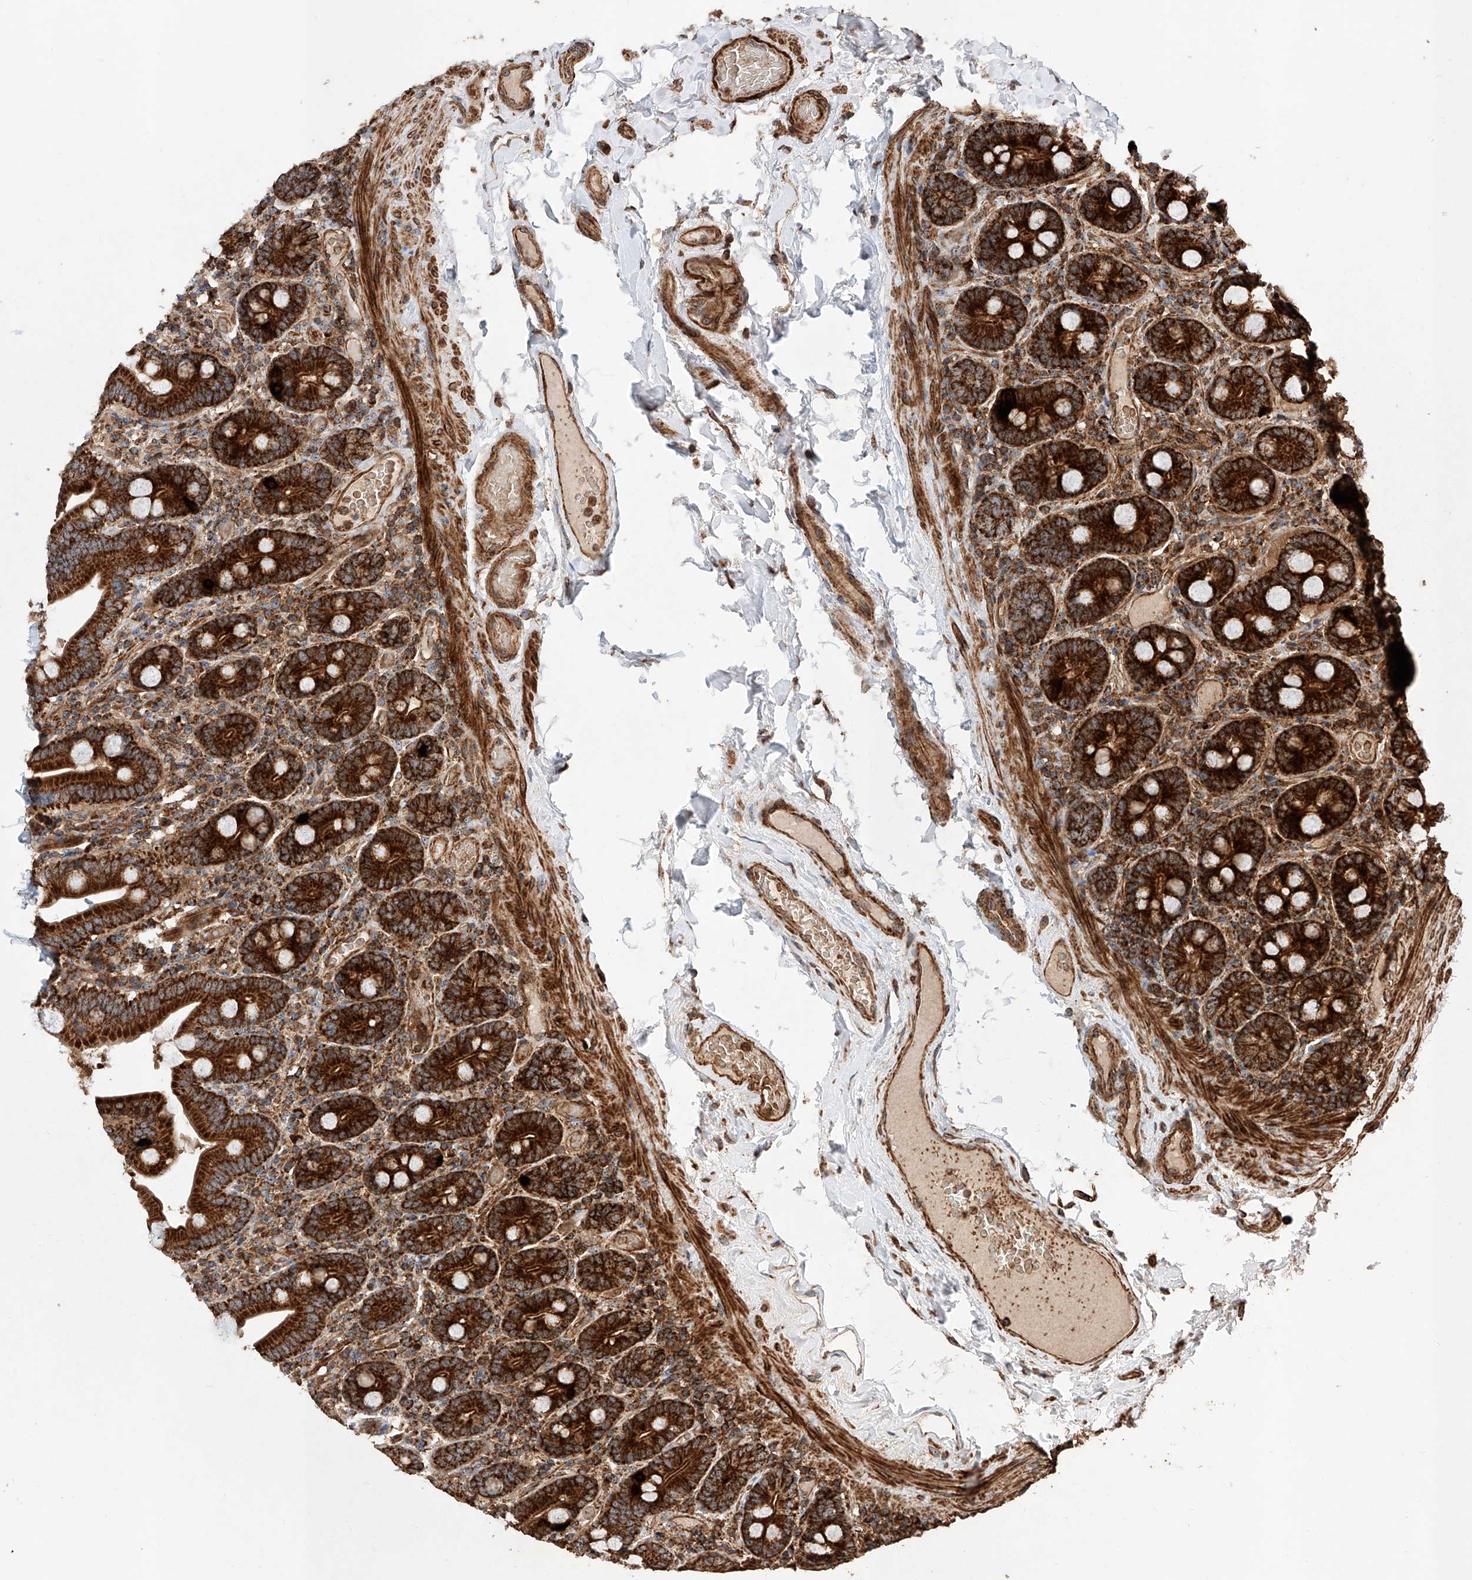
{"staining": {"intensity": "strong", "quantity": ">75%", "location": "cytoplasmic/membranous"}, "tissue": "duodenum", "cell_type": "Glandular cells", "image_type": "normal", "snomed": [{"axis": "morphology", "description": "Normal tissue, NOS"}, {"axis": "topography", "description": "Duodenum"}], "caption": "Brown immunohistochemical staining in benign duodenum demonstrates strong cytoplasmic/membranous positivity in about >75% of glandular cells. The staining was performed using DAB, with brown indicating positive protein expression. Nuclei are stained blue with hematoxylin.", "gene": "PISD", "patient": {"sex": "male", "age": 55}}